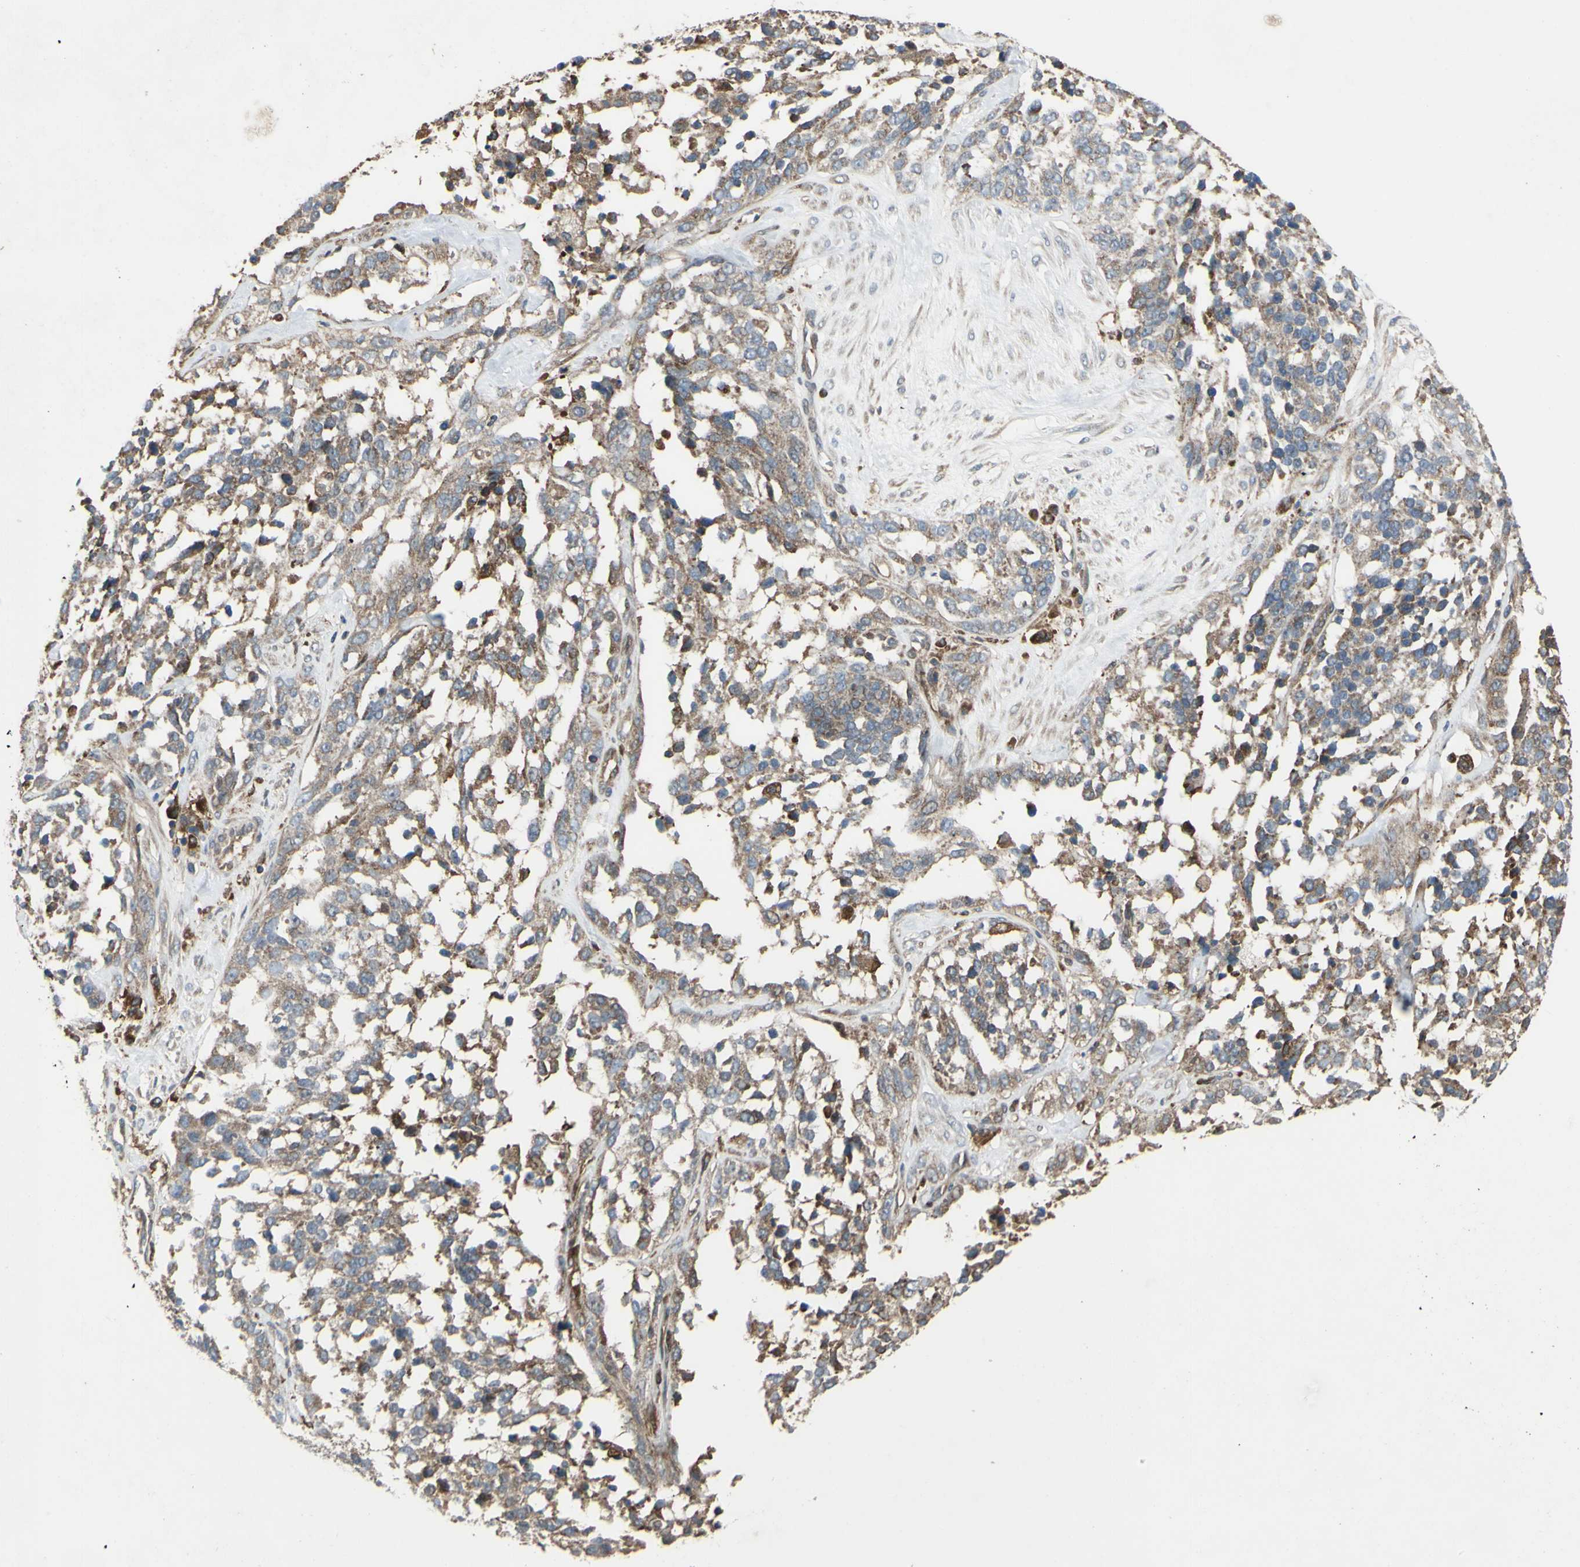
{"staining": {"intensity": "moderate", "quantity": "25%-75%", "location": "cytoplasmic/membranous"}, "tissue": "ovarian cancer", "cell_type": "Tumor cells", "image_type": "cancer", "snomed": [{"axis": "morphology", "description": "Cystadenocarcinoma, serous, NOS"}, {"axis": "topography", "description": "Ovary"}], "caption": "Protein staining of ovarian cancer (serous cystadenocarcinoma) tissue demonstrates moderate cytoplasmic/membranous expression in approximately 25%-75% of tumor cells.", "gene": "IGSF9B", "patient": {"sex": "female", "age": 44}}